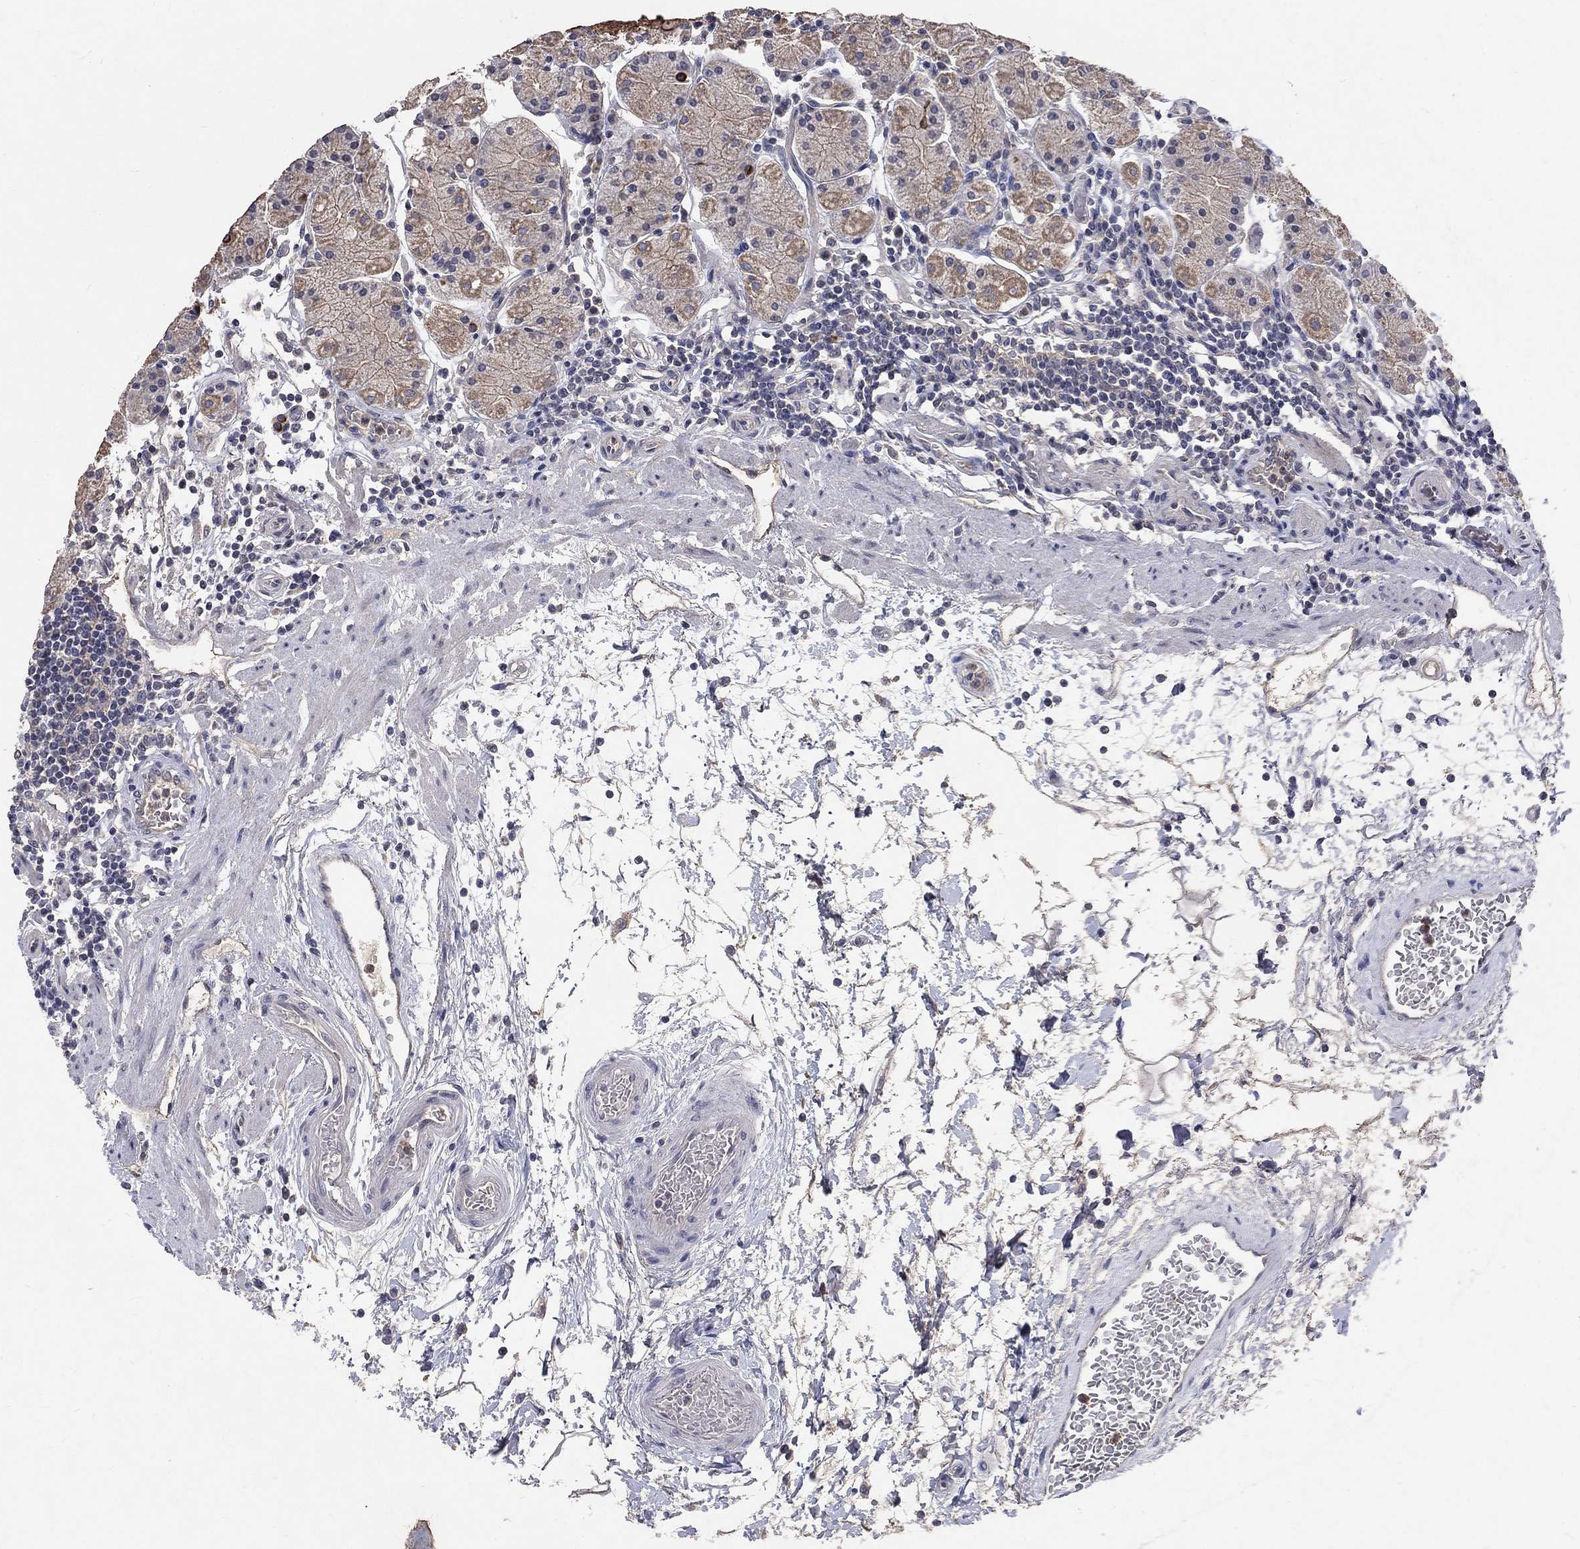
{"staining": {"intensity": "moderate", "quantity": "25%-75%", "location": "cytoplasmic/membranous"}, "tissue": "stomach", "cell_type": "Glandular cells", "image_type": "normal", "snomed": [{"axis": "morphology", "description": "Normal tissue, NOS"}, {"axis": "topography", "description": "Stomach"}], "caption": "This is a micrograph of immunohistochemistry (IHC) staining of benign stomach, which shows moderate positivity in the cytoplasmic/membranous of glandular cells.", "gene": "CHST5", "patient": {"sex": "male", "age": 54}}